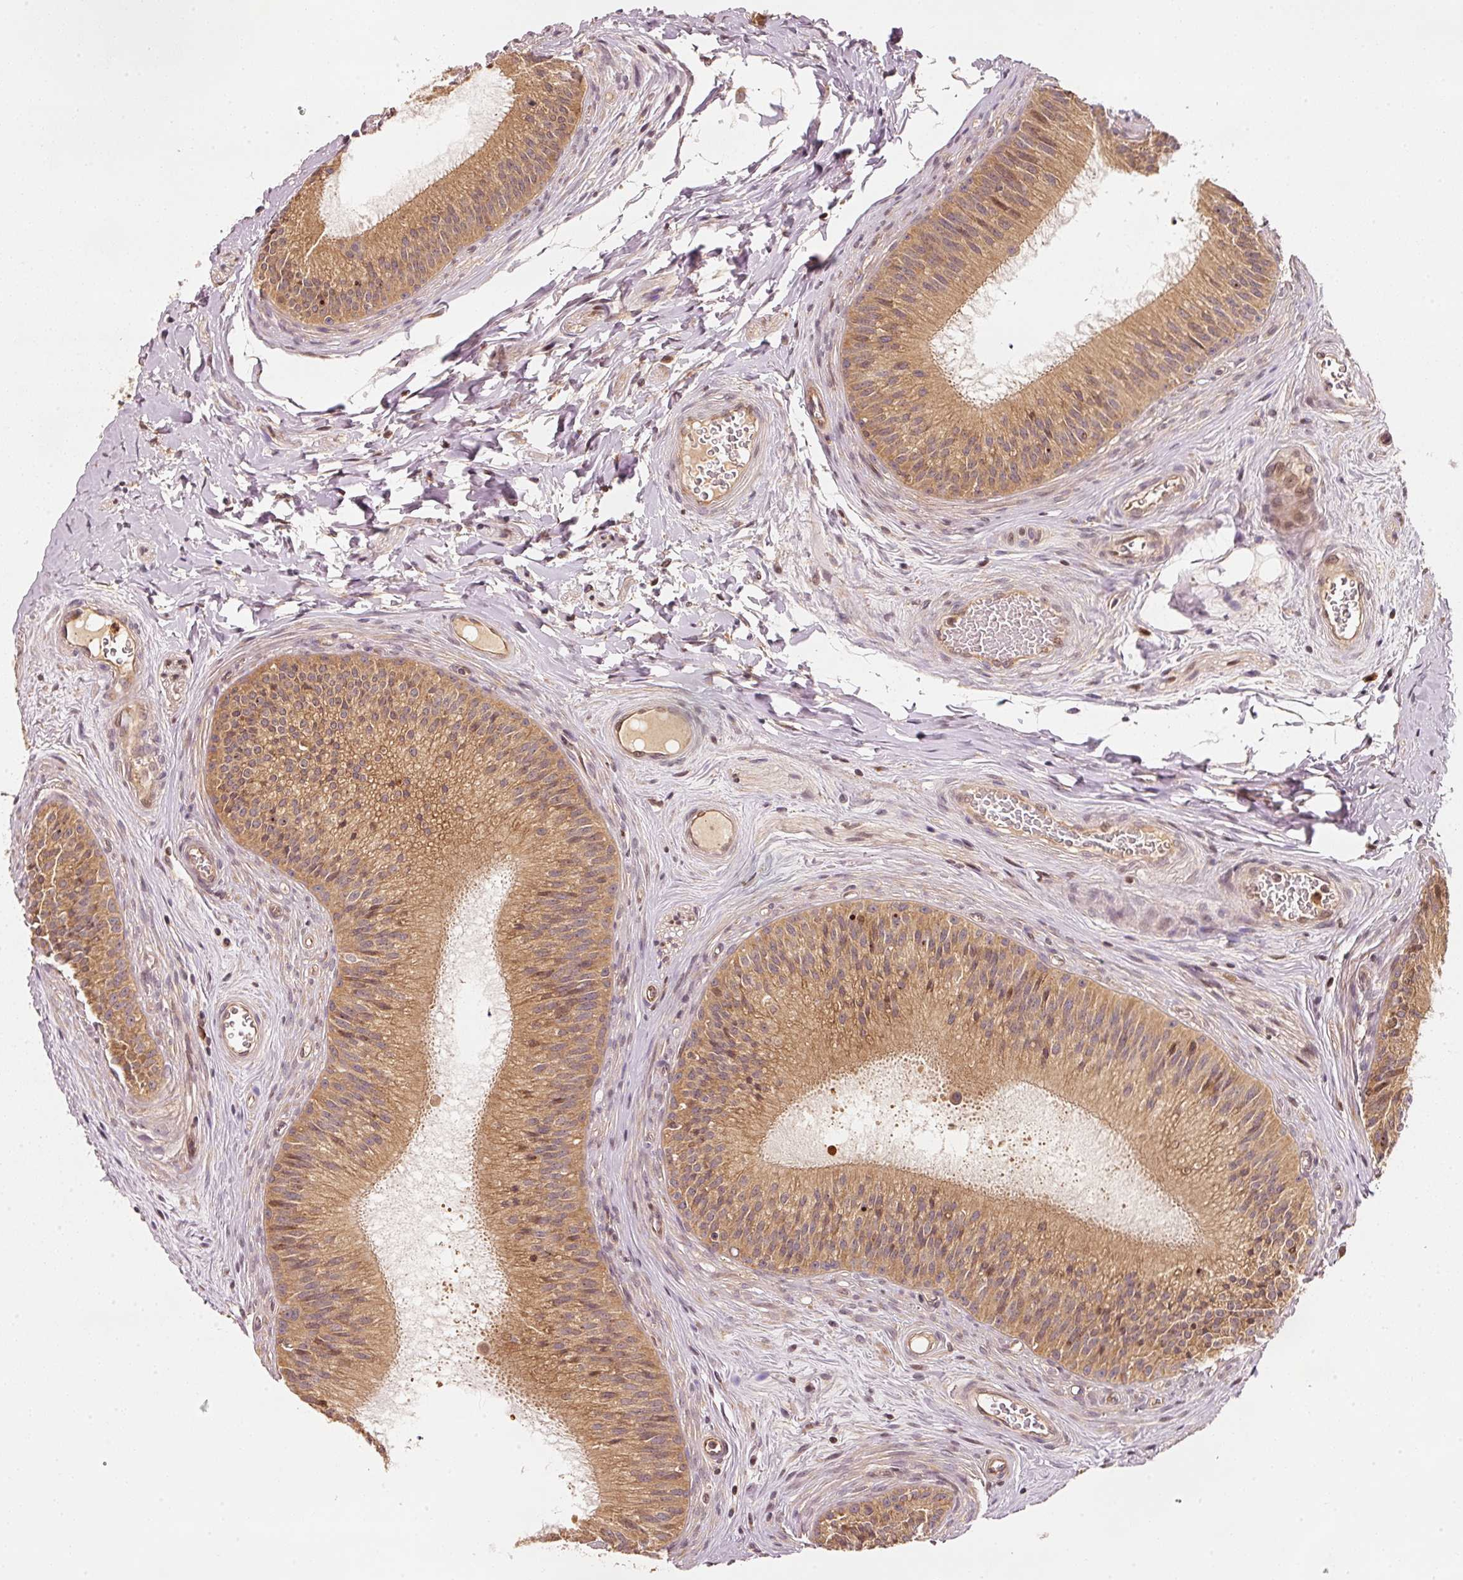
{"staining": {"intensity": "moderate", "quantity": ">75%", "location": "cytoplasmic/membranous"}, "tissue": "epididymis", "cell_type": "Glandular cells", "image_type": "normal", "snomed": [{"axis": "morphology", "description": "Normal tissue, NOS"}, {"axis": "topography", "description": "Epididymis"}], "caption": "The image displays a brown stain indicating the presence of a protein in the cytoplasmic/membranous of glandular cells in epididymis. Nuclei are stained in blue.", "gene": "RRAS2", "patient": {"sex": "male", "age": 24}}